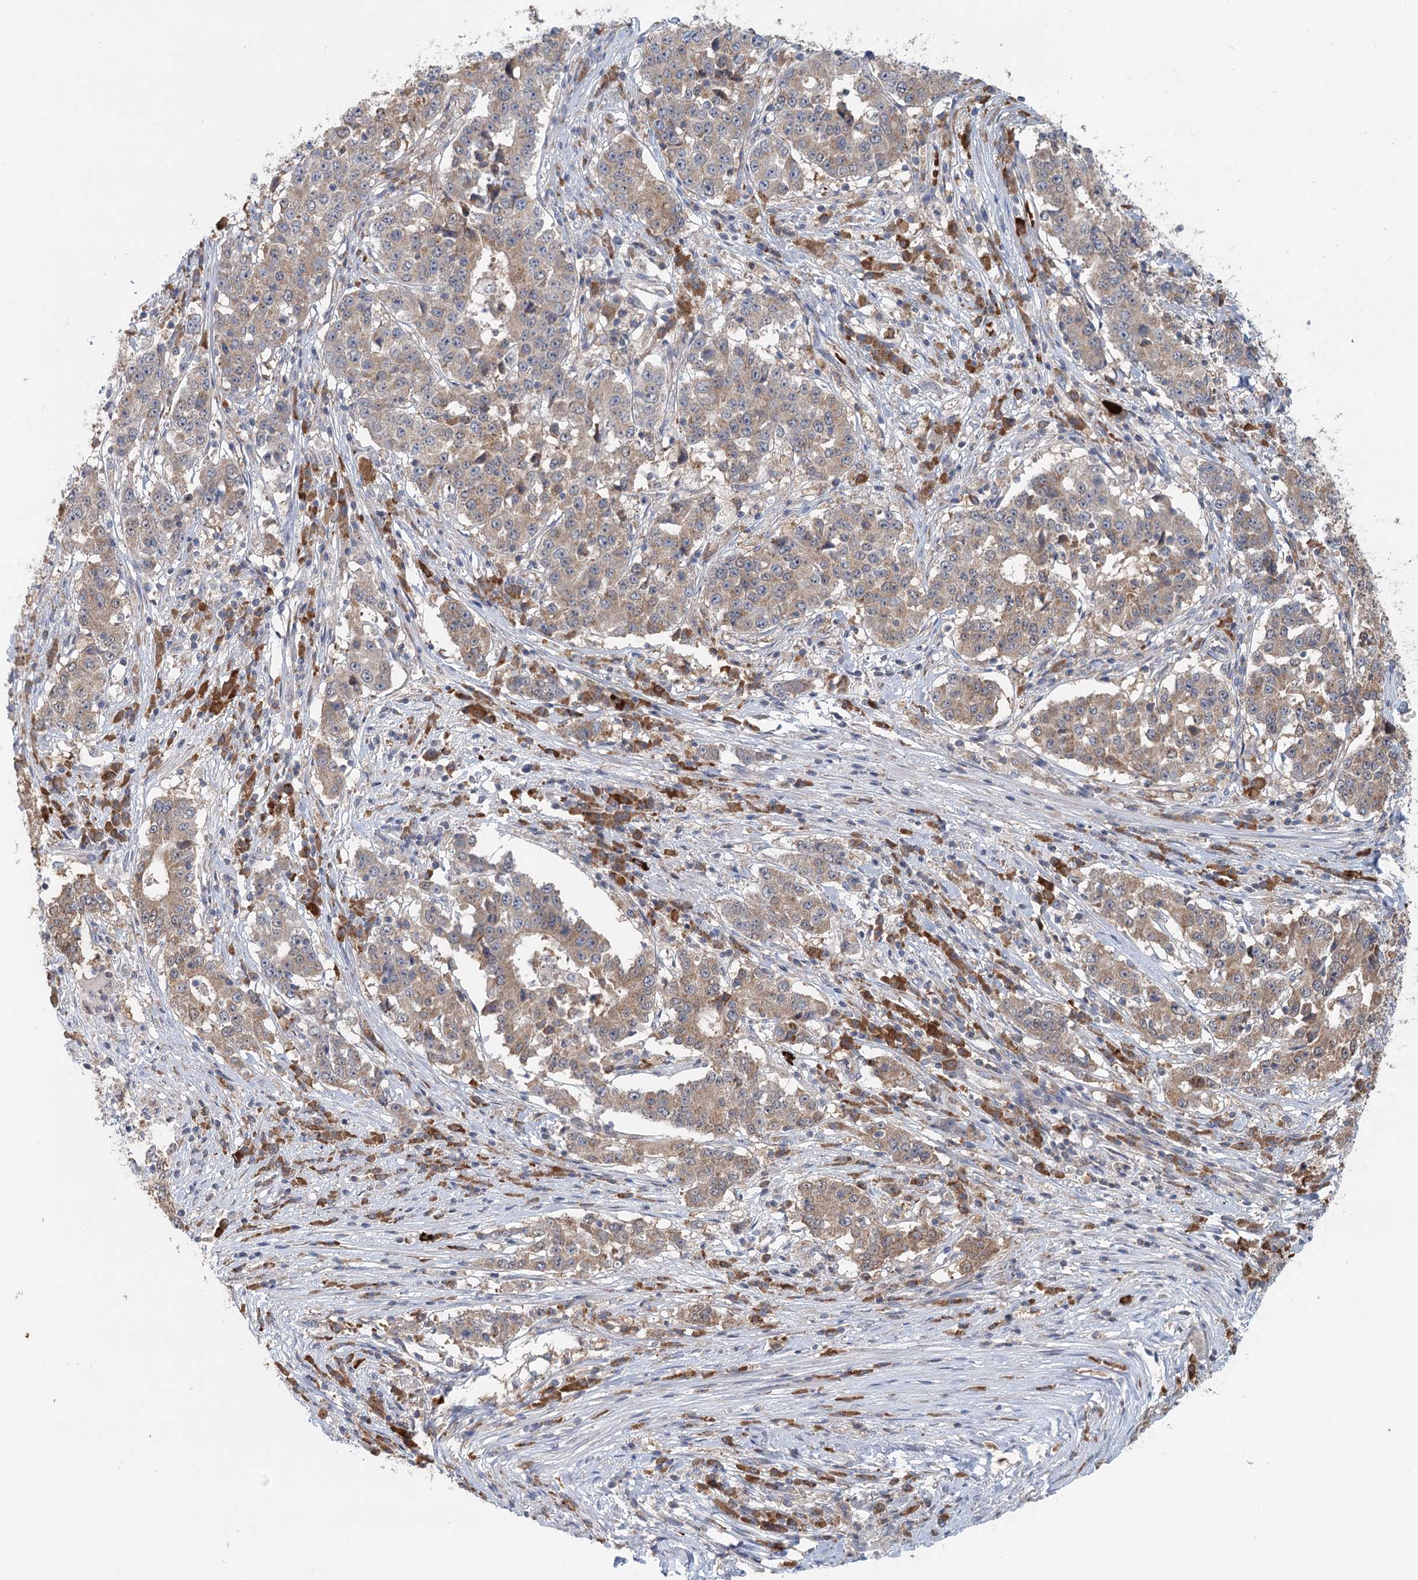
{"staining": {"intensity": "weak", "quantity": ">75%", "location": "cytoplasmic/membranous"}, "tissue": "stomach cancer", "cell_type": "Tumor cells", "image_type": "cancer", "snomed": [{"axis": "morphology", "description": "Adenocarcinoma, NOS"}, {"axis": "topography", "description": "Stomach"}], "caption": "This is an image of immunohistochemistry staining of stomach adenocarcinoma, which shows weak staining in the cytoplasmic/membranous of tumor cells.", "gene": "ADK", "patient": {"sex": "male", "age": 59}}